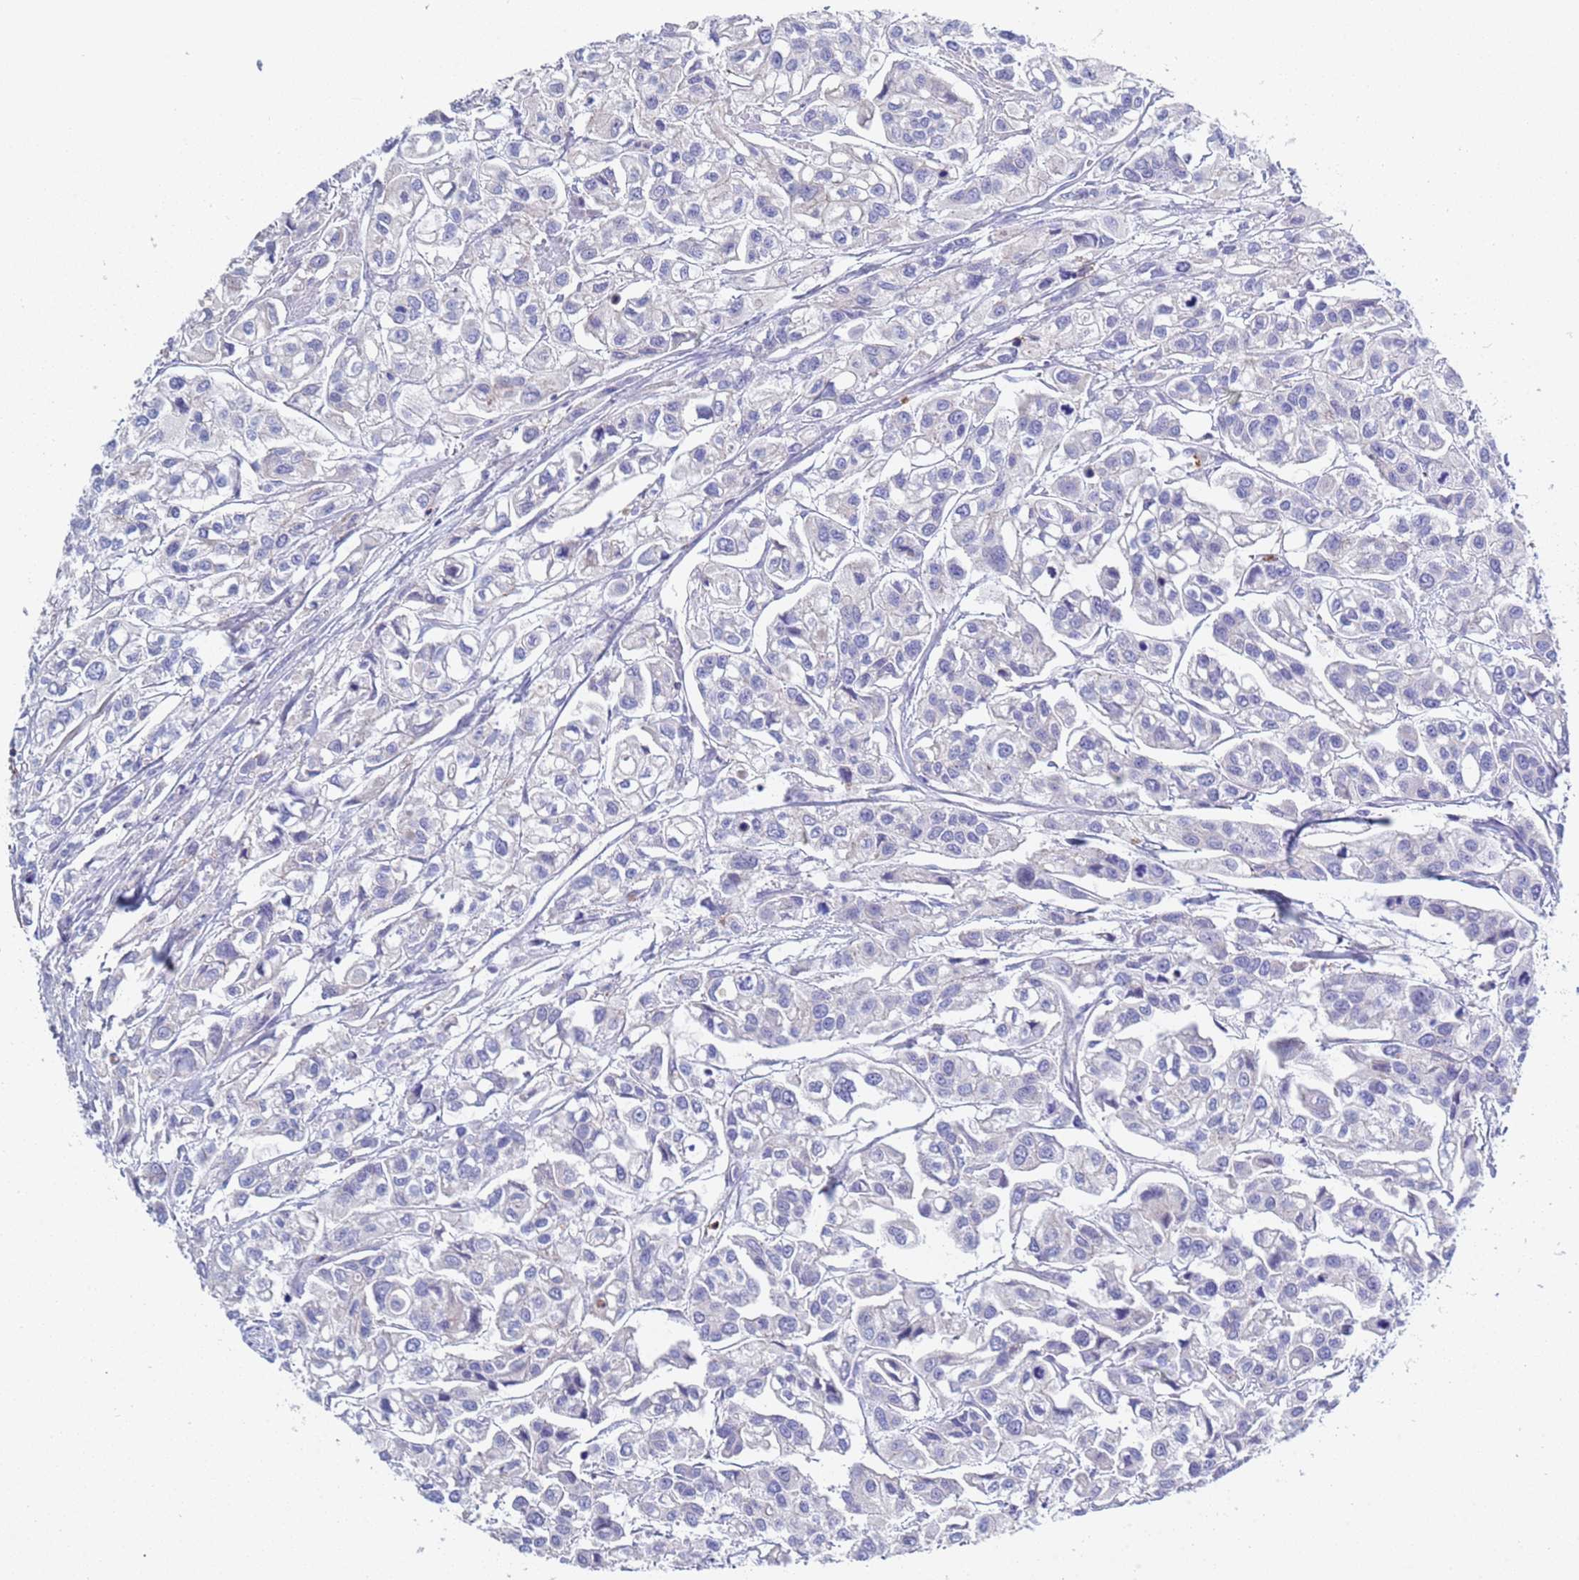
{"staining": {"intensity": "negative", "quantity": "none", "location": "none"}, "tissue": "urothelial cancer", "cell_type": "Tumor cells", "image_type": "cancer", "snomed": [{"axis": "morphology", "description": "Urothelial carcinoma, High grade"}, {"axis": "topography", "description": "Urinary bladder"}], "caption": "This is a photomicrograph of immunohistochemistry (IHC) staining of urothelial carcinoma (high-grade), which shows no positivity in tumor cells.", "gene": "C4orf46", "patient": {"sex": "male", "age": 67}}